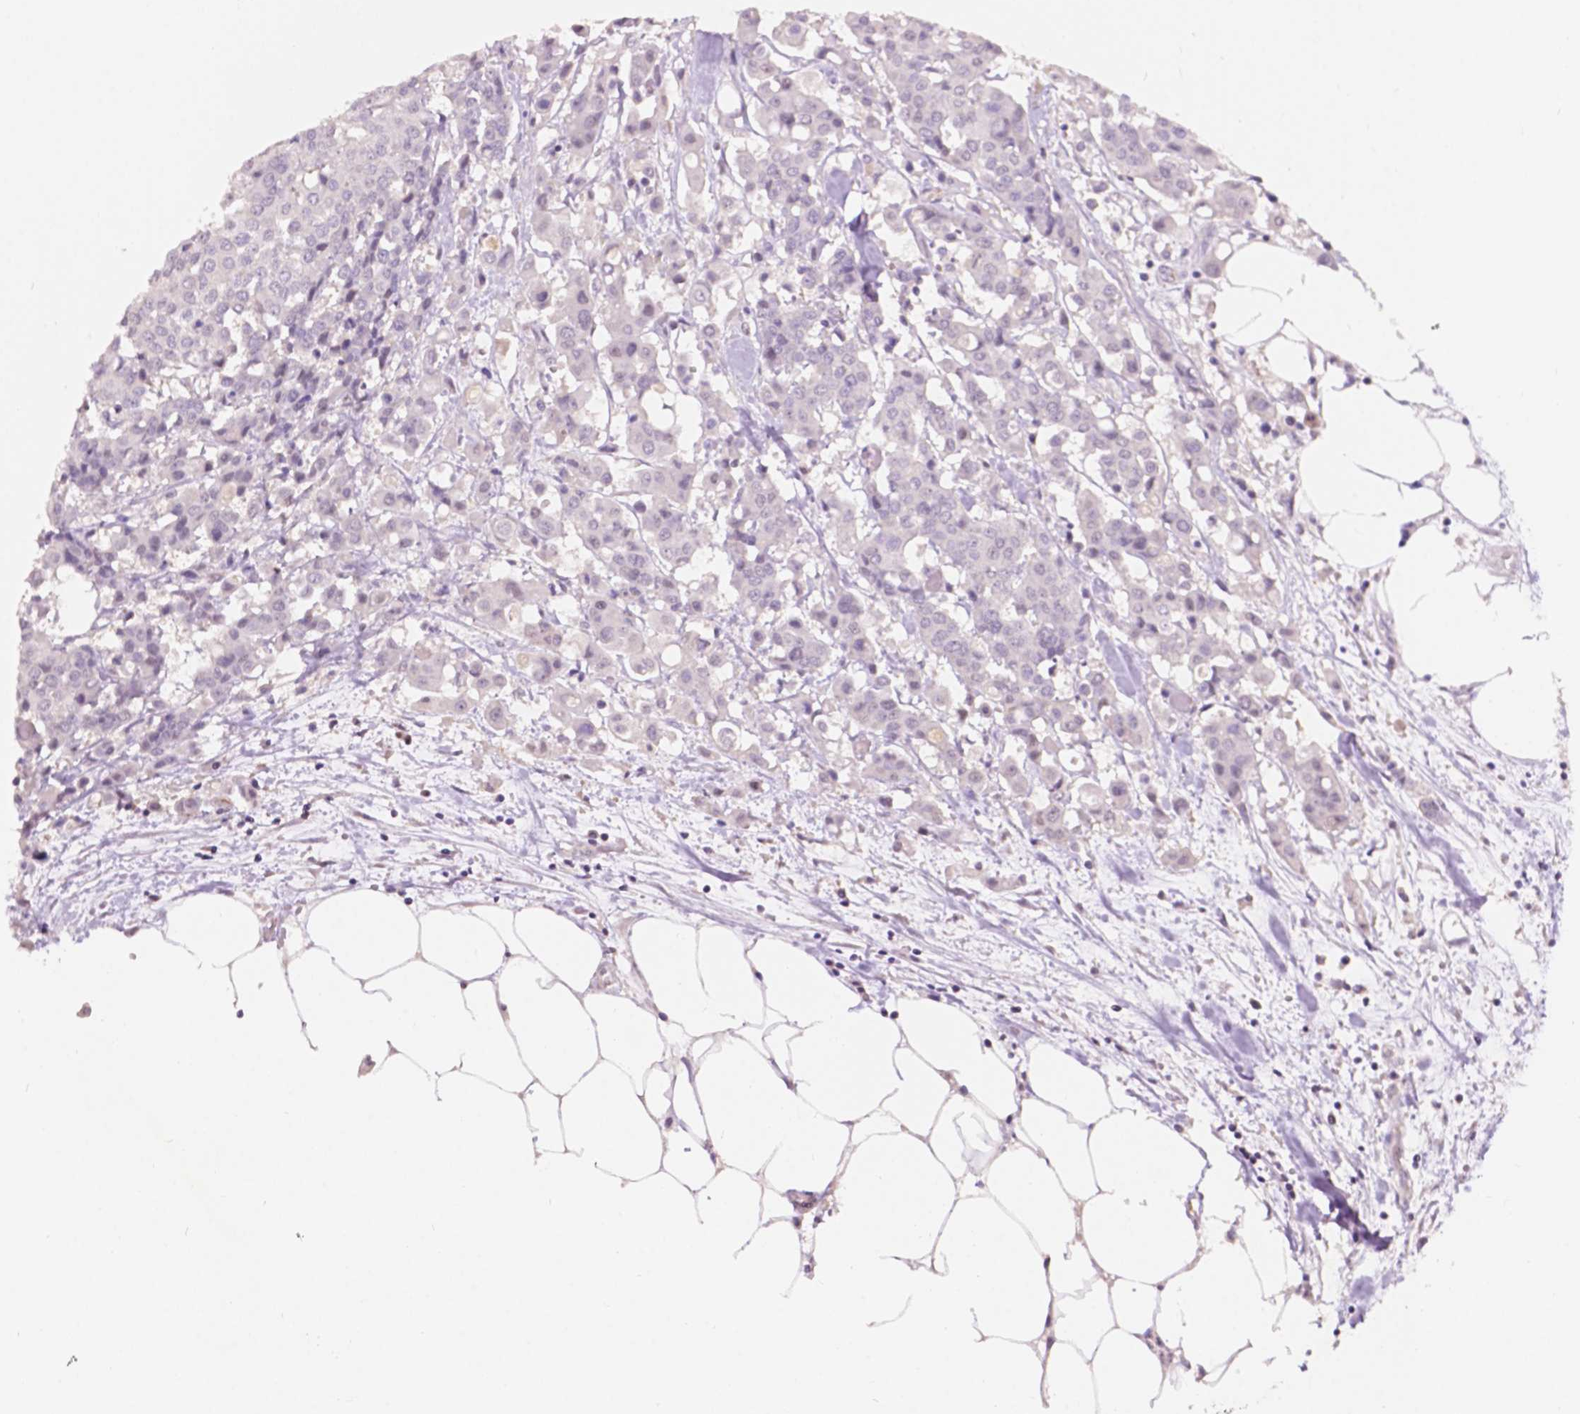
{"staining": {"intensity": "negative", "quantity": "none", "location": "none"}, "tissue": "carcinoid", "cell_type": "Tumor cells", "image_type": "cancer", "snomed": [{"axis": "morphology", "description": "Carcinoid, malignant, NOS"}, {"axis": "topography", "description": "Colon"}], "caption": "Protein analysis of carcinoid shows no significant staining in tumor cells.", "gene": "TM6SF2", "patient": {"sex": "male", "age": 81}}